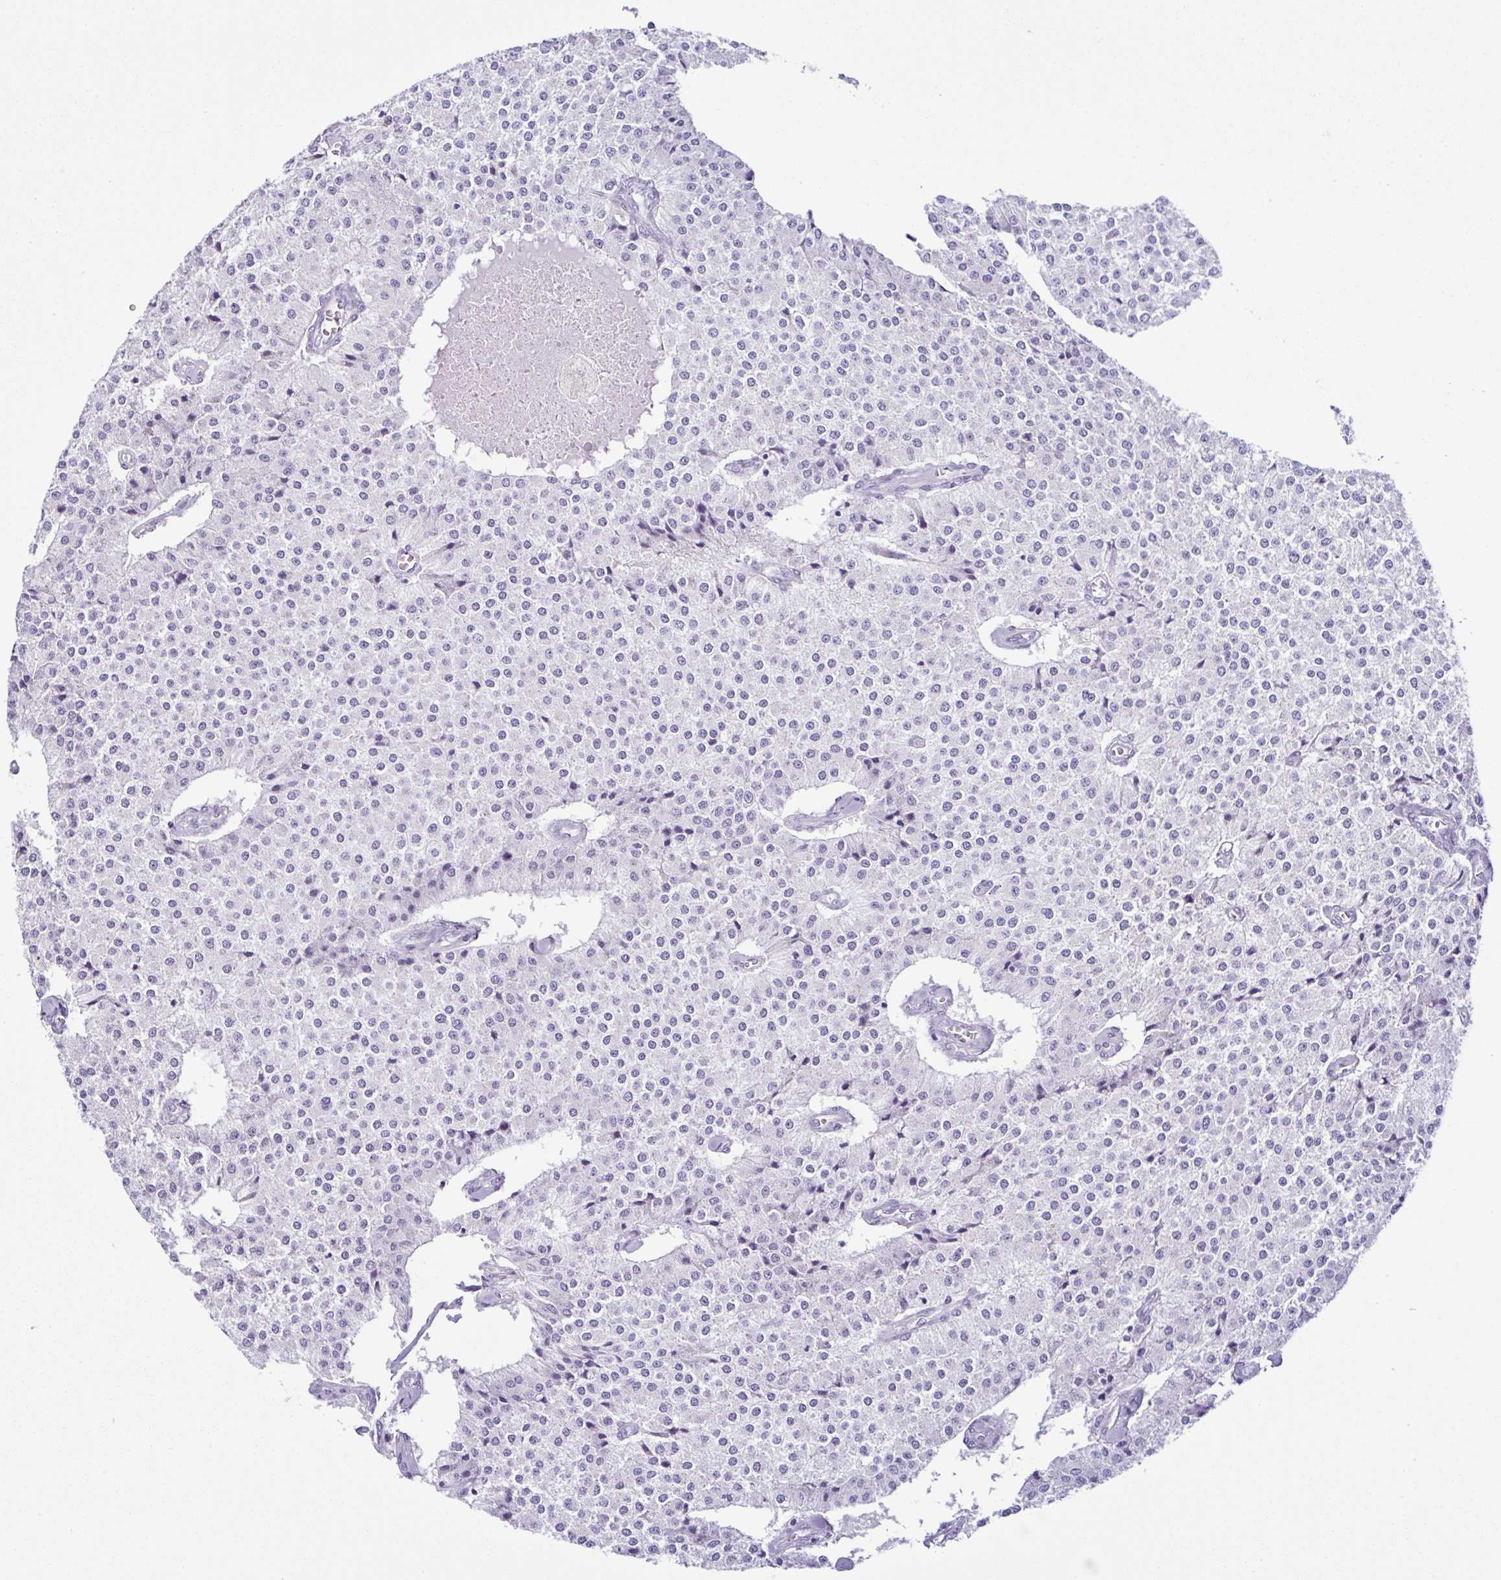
{"staining": {"intensity": "negative", "quantity": "none", "location": "none"}, "tissue": "carcinoid", "cell_type": "Tumor cells", "image_type": "cancer", "snomed": [{"axis": "morphology", "description": "Carcinoid, malignant, NOS"}, {"axis": "topography", "description": "Colon"}], "caption": "Tumor cells are negative for protein expression in human carcinoid.", "gene": "PIGF", "patient": {"sex": "female", "age": 52}}